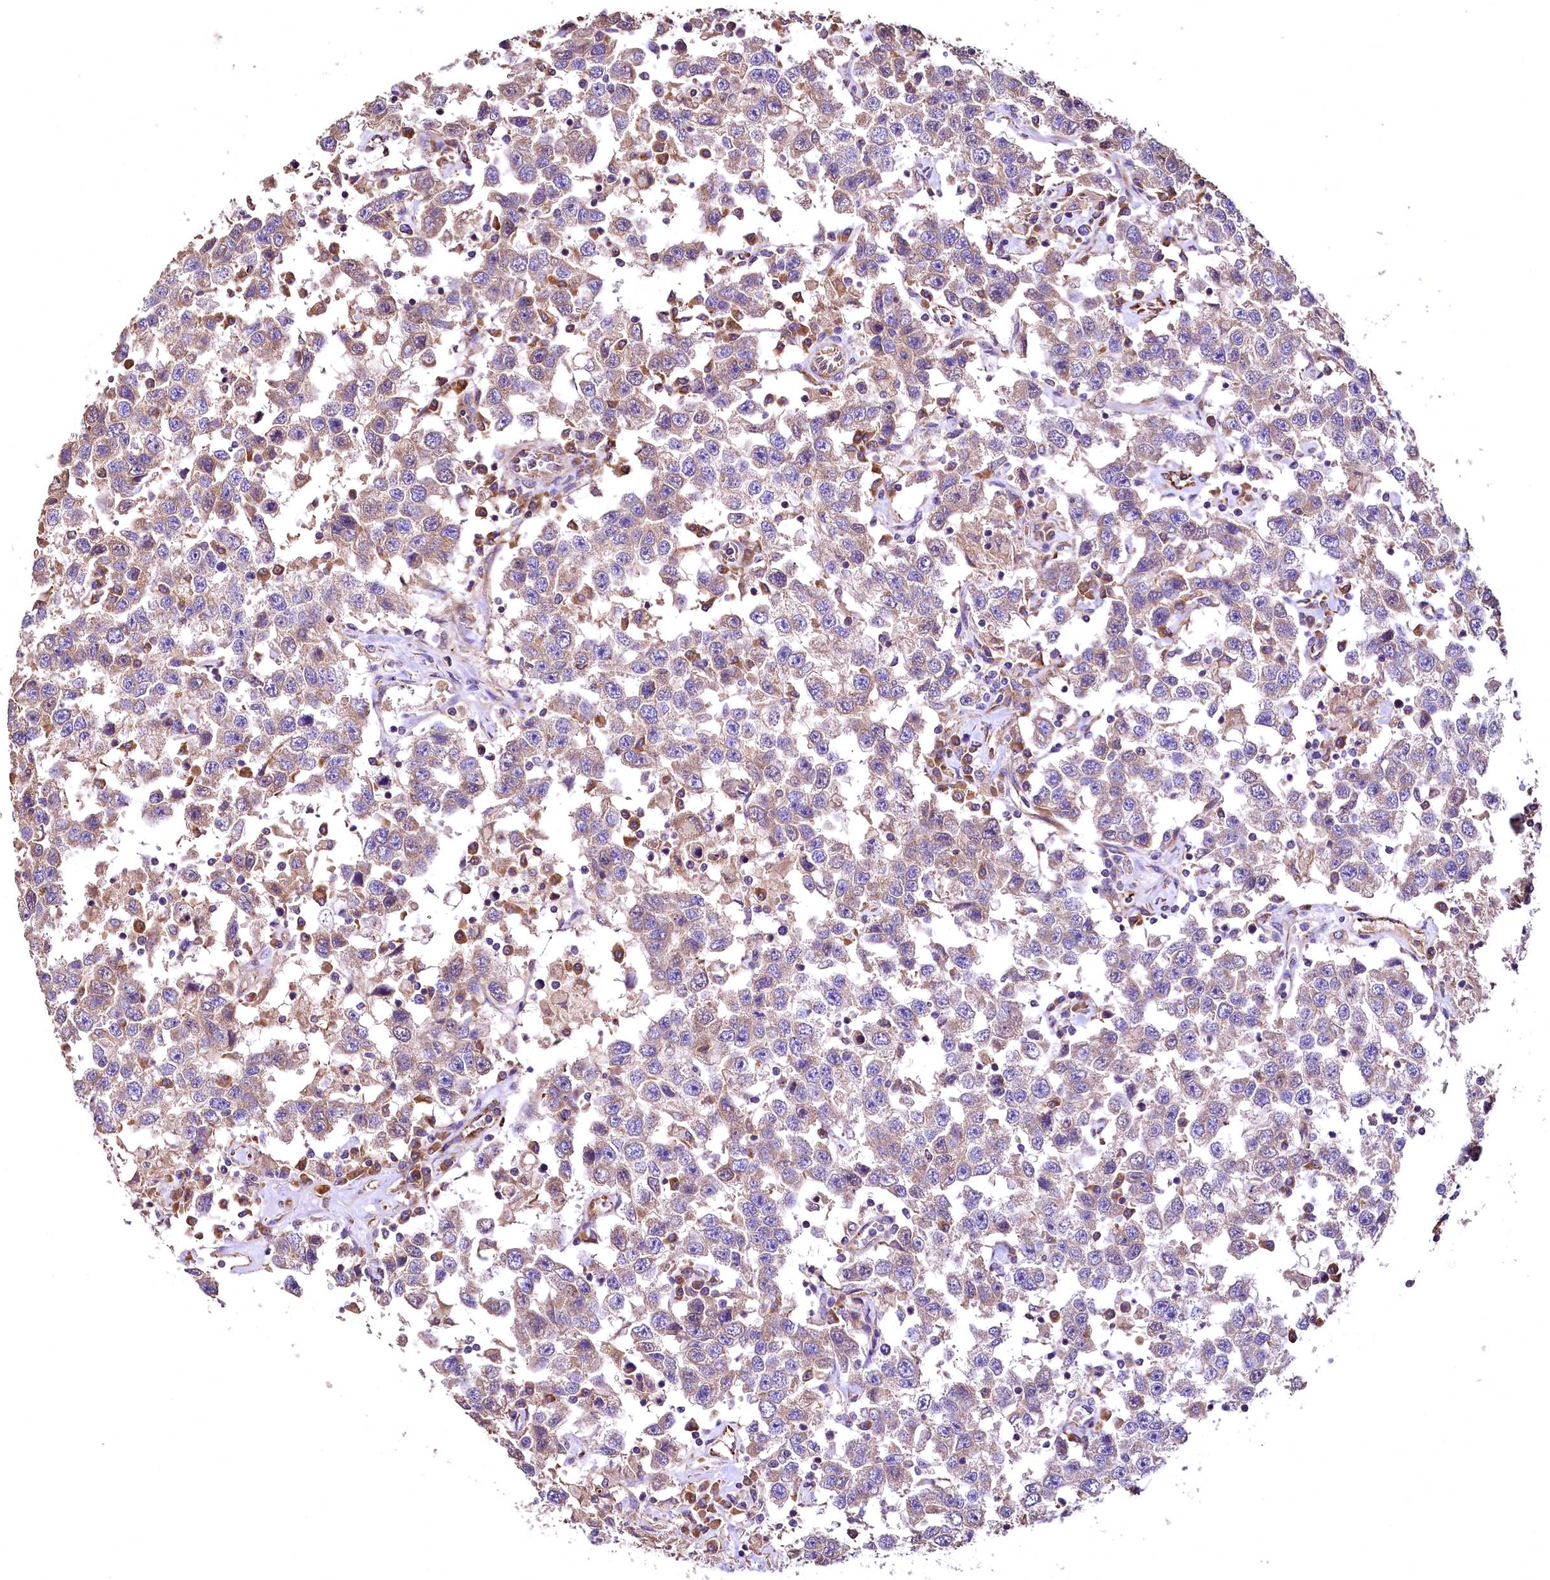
{"staining": {"intensity": "weak", "quantity": ">75%", "location": "cytoplasmic/membranous"}, "tissue": "testis cancer", "cell_type": "Tumor cells", "image_type": "cancer", "snomed": [{"axis": "morphology", "description": "Seminoma, NOS"}, {"axis": "topography", "description": "Testis"}], "caption": "Tumor cells exhibit low levels of weak cytoplasmic/membranous positivity in approximately >75% of cells in human testis seminoma.", "gene": "RASSF1", "patient": {"sex": "male", "age": 41}}